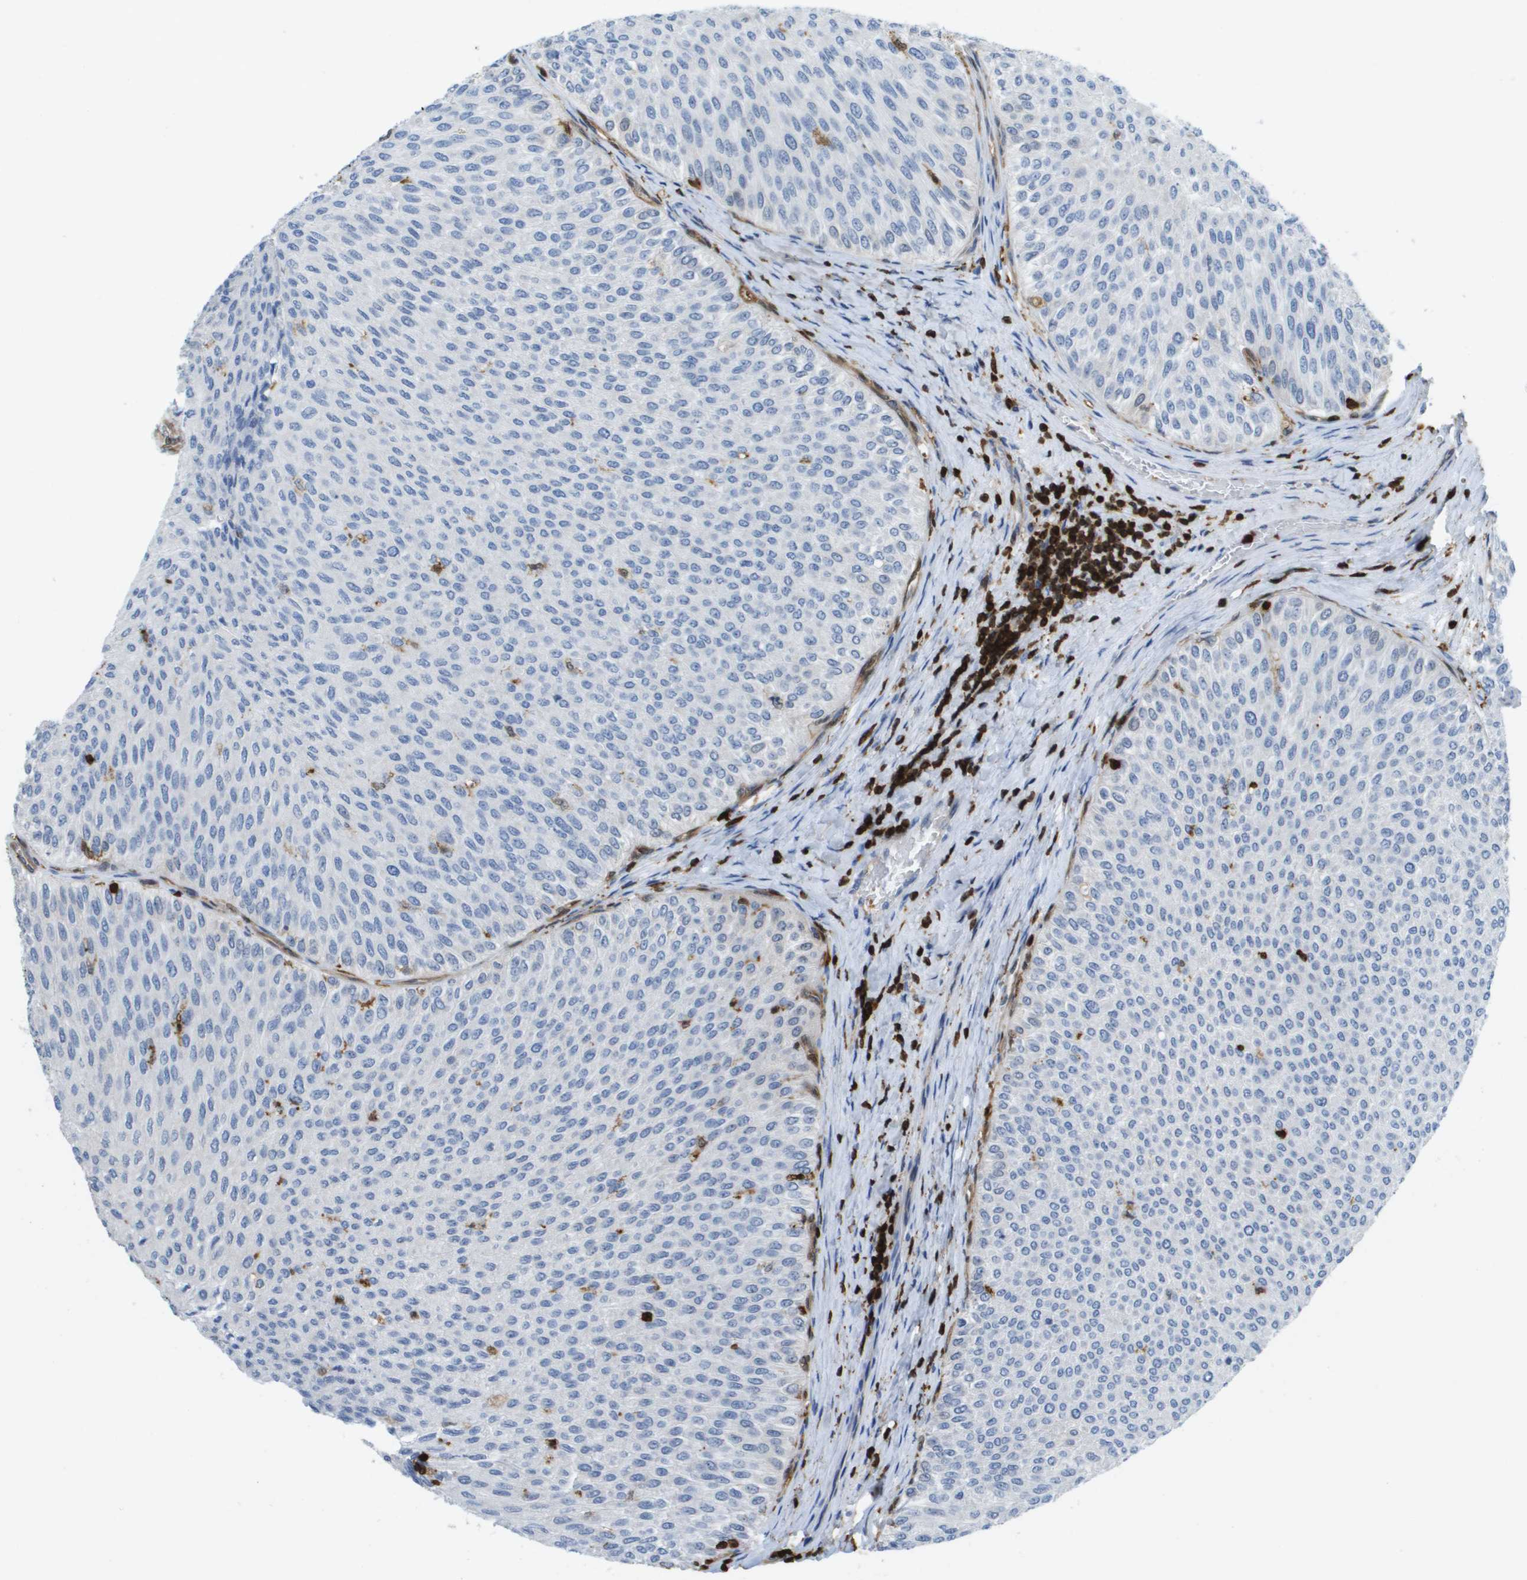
{"staining": {"intensity": "negative", "quantity": "none", "location": "none"}, "tissue": "urothelial cancer", "cell_type": "Tumor cells", "image_type": "cancer", "snomed": [{"axis": "morphology", "description": "Urothelial carcinoma, Low grade"}, {"axis": "topography", "description": "Urinary bladder"}], "caption": "Immunohistochemistry (IHC) micrograph of neoplastic tissue: urothelial cancer stained with DAB displays no significant protein positivity in tumor cells. (Immunohistochemistry, brightfield microscopy, high magnification).", "gene": "DOCK5", "patient": {"sex": "male", "age": 78}}